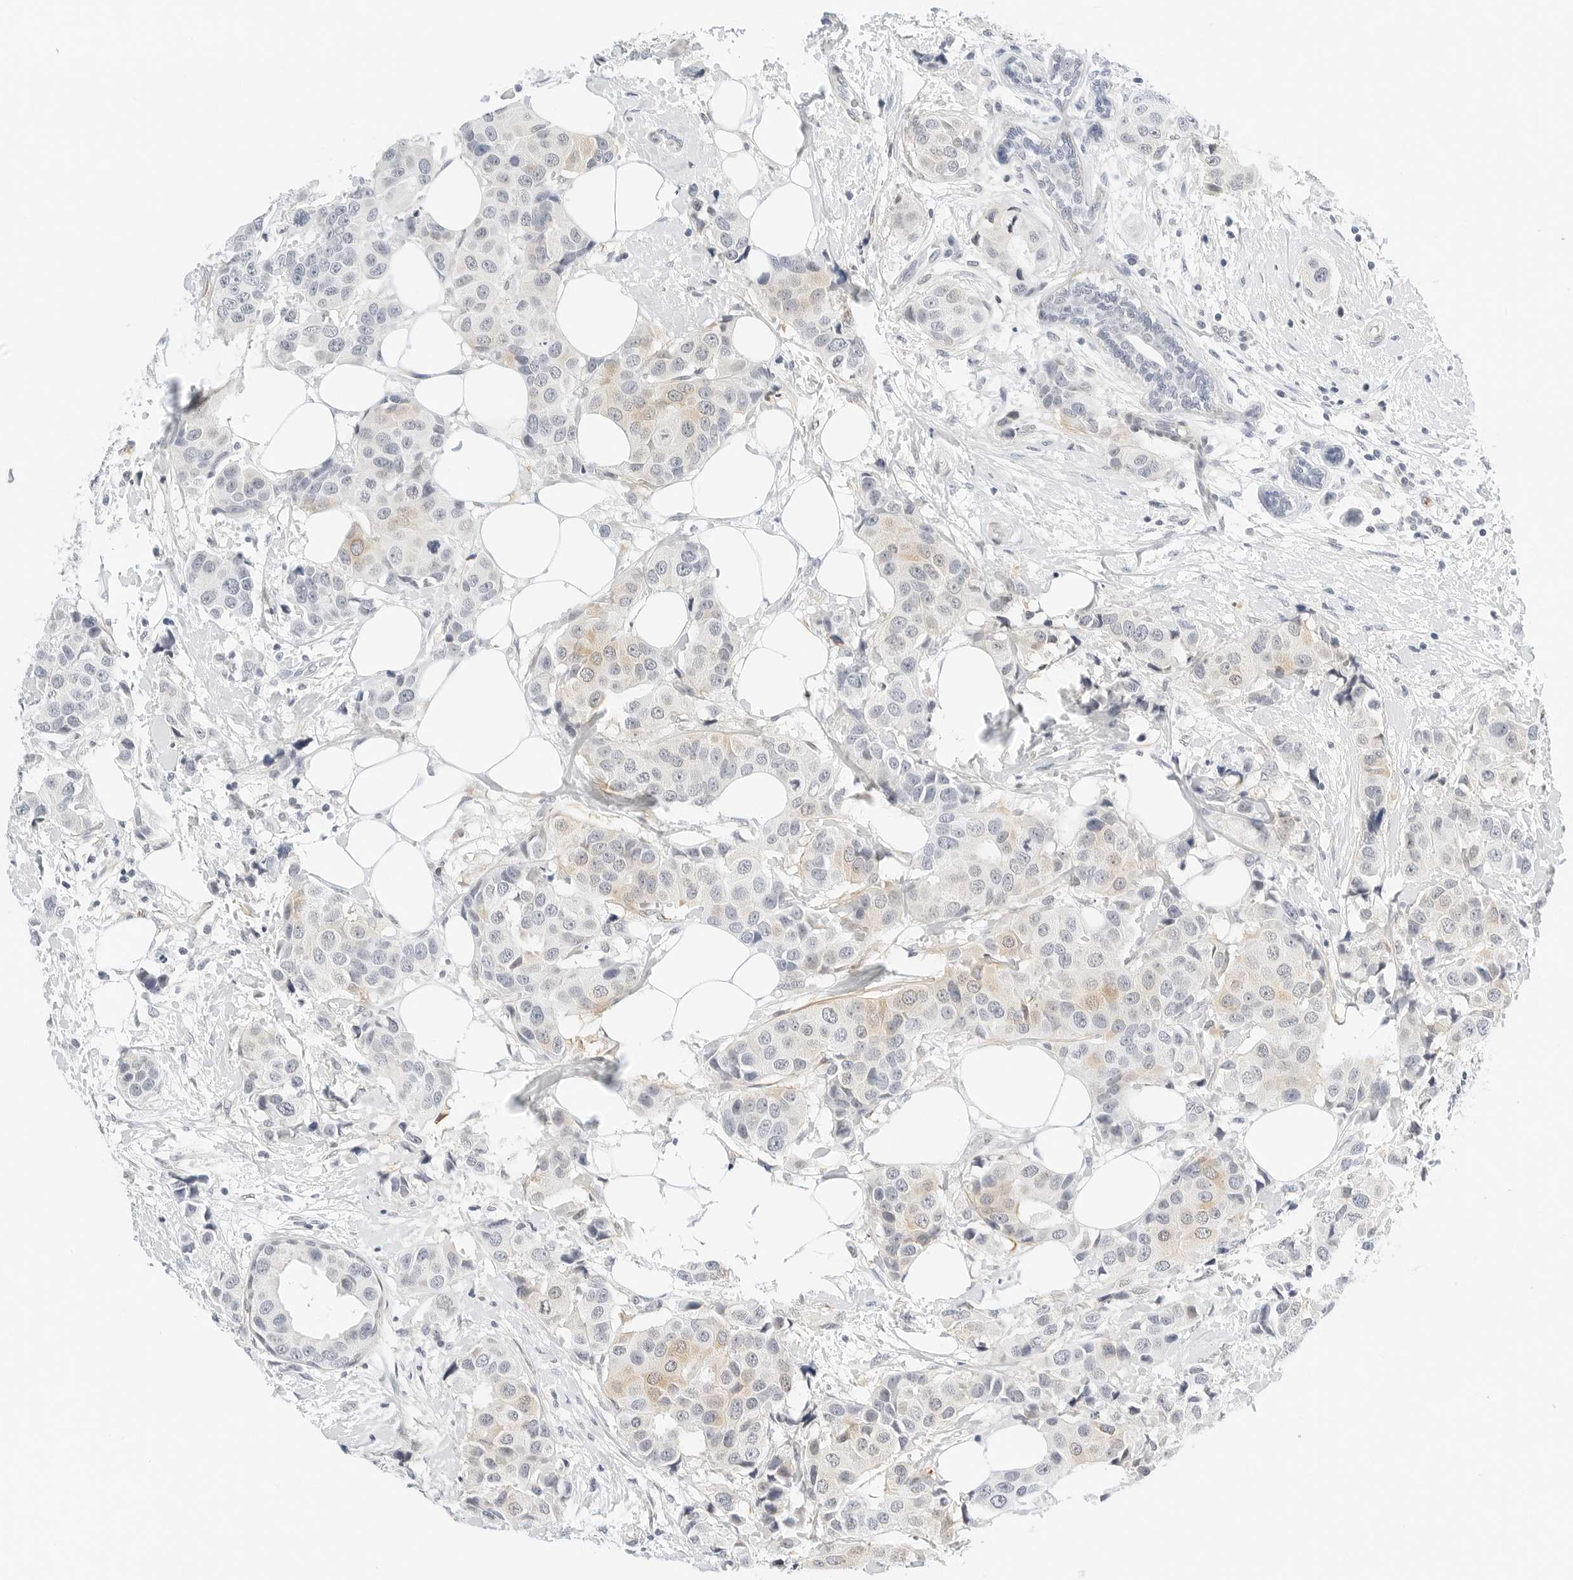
{"staining": {"intensity": "weak", "quantity": "<25%", "location": "cytoplasmic/membranous"}, "tissue": "breast cancer", "cell_type": "Tumor cells", "image_type": "cancer", "snomed": [{"axis": "morphology", "description": "Normal tissue, NOS"}, {"axis": "morphology", "description": "Duct carcinoma"}, {"axis": "topography", "description": "Breast"}], "caption": "An image of human breast cancer (invasive ductal carcinoma) is negative for staining in tumor cells.", "gene": "PKDCC", "patient": {"sex": "female", "age": 39}}